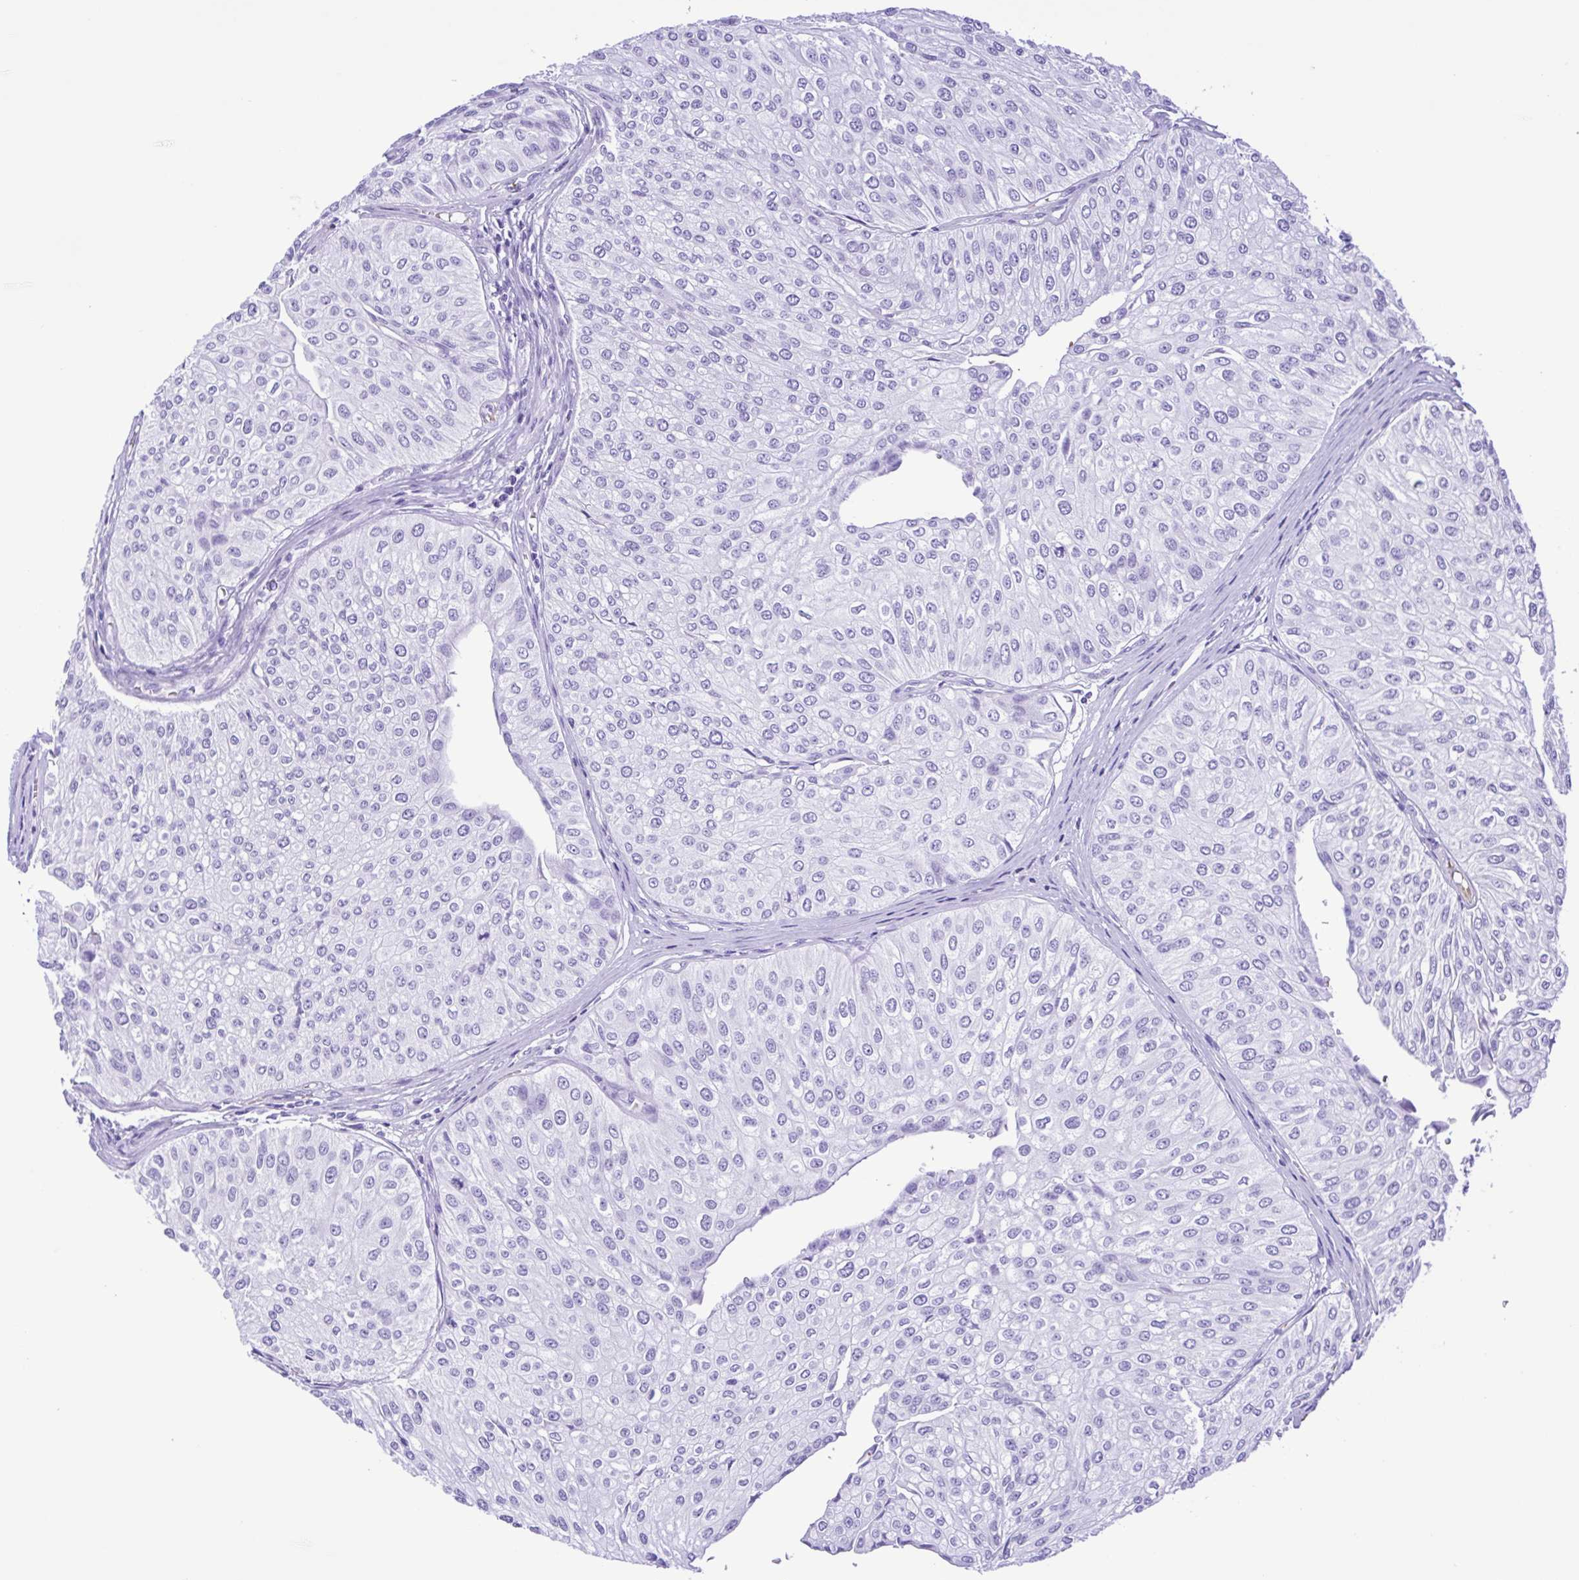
{"staining": {"intensity": "negative", "quantity": "none", "location": "none"}, "tissue": "urothelial cancer", "cell_type": "Tumor cells", "image_type": "cancer", "snomed": [{"axis": "morphology", "description": "Urothelial carcinoma, NOS"}, {"axis": "topography", "description": "Urinary bladder"}], "caption": "This photomicrograph is of transitional cell carcinoma stained with IHC to label a protein in brown with the nuclei are counter-stained blue. There is no expression in tumor cells.", "gene": "SYT1", "patient": {"sex": "male", "age": 67}}